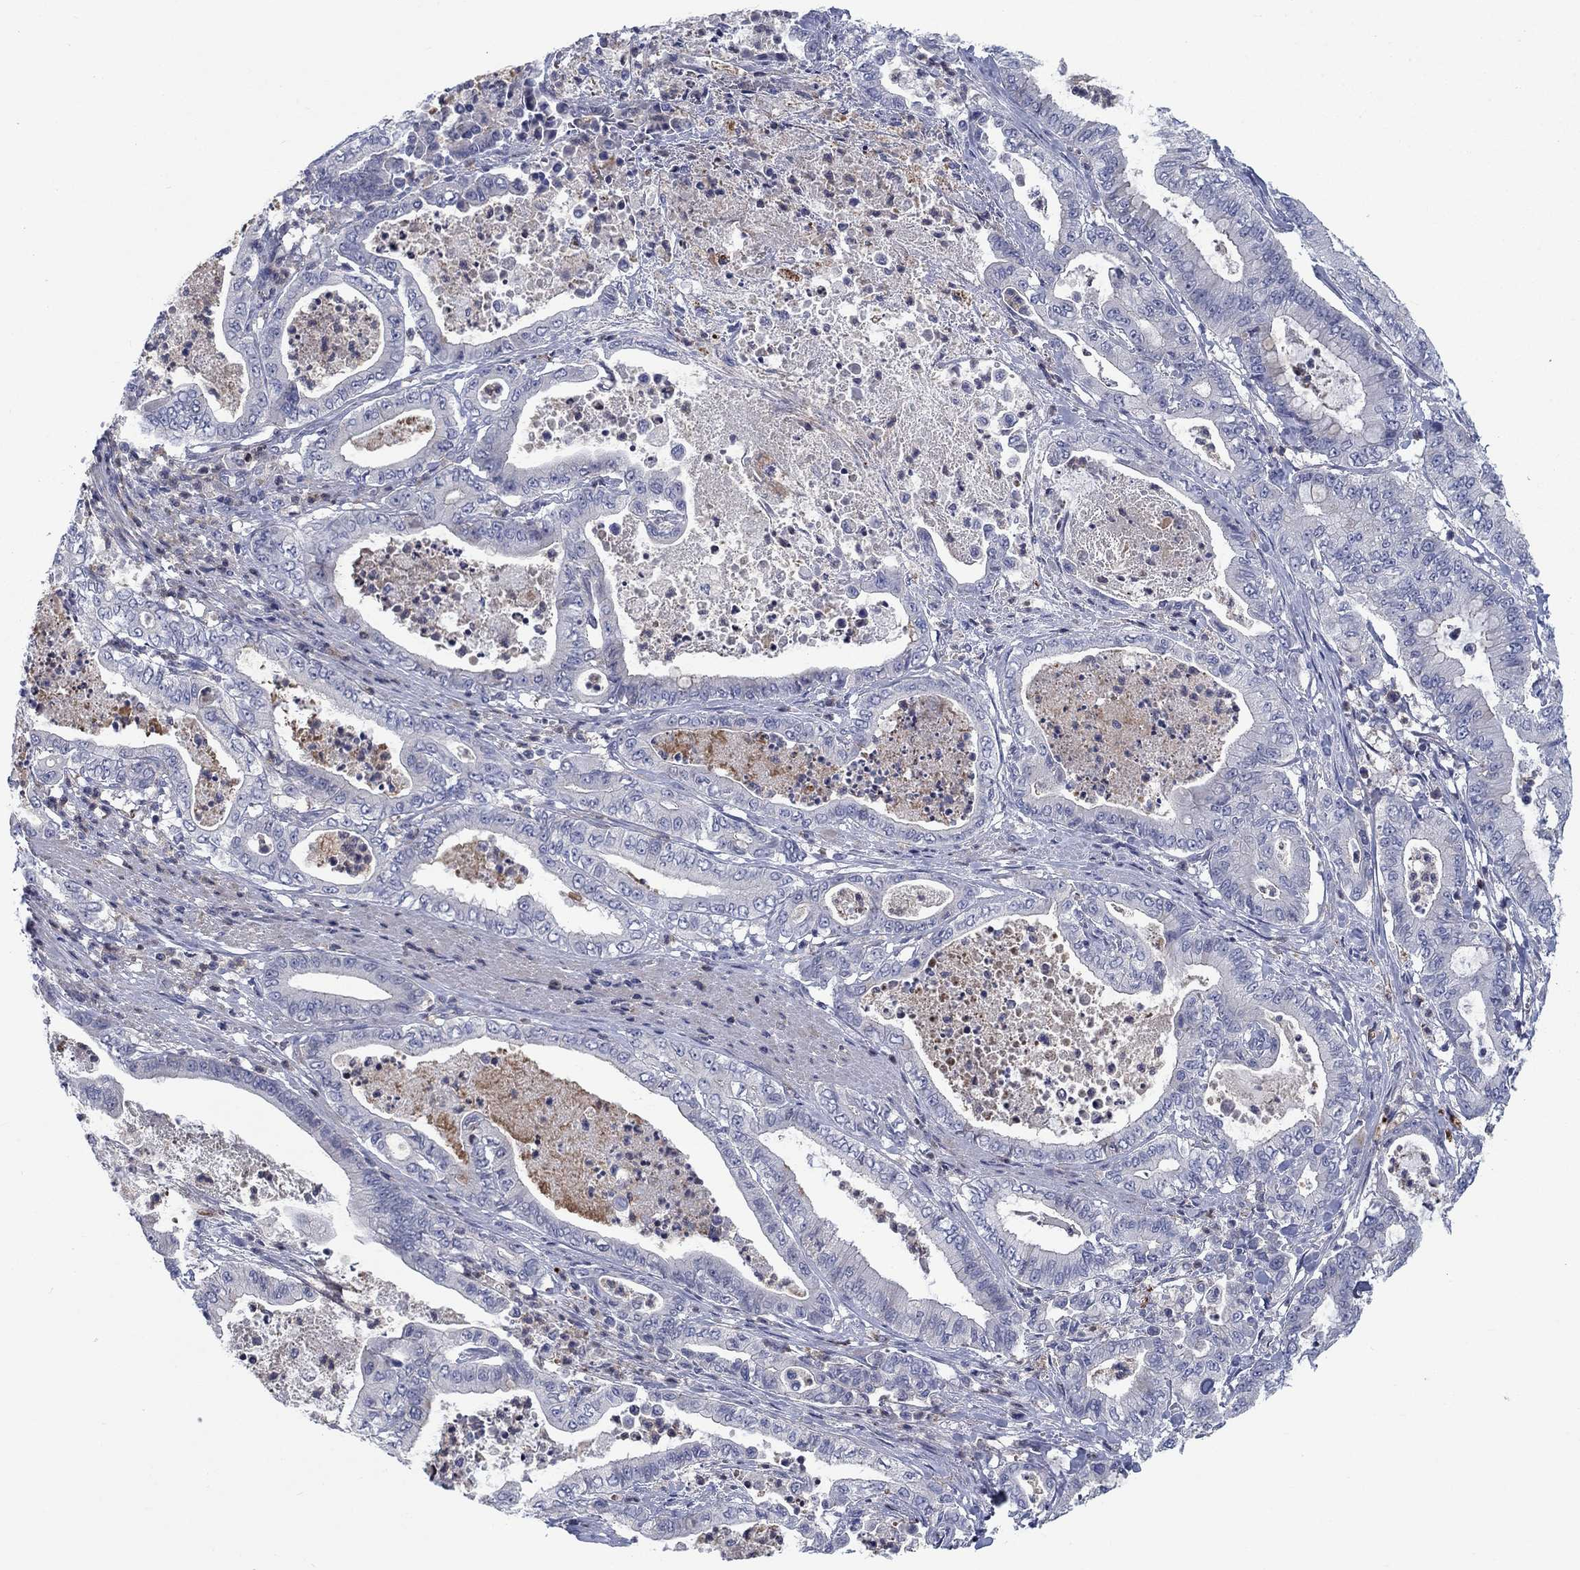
{"staining": {"intensity": "negative", "quantity": "none", "location": "none"}, "tissue": "pancreatic cancer", "cell_type": "Tumor cells", "image_type": "cancer", "snomed": [{"axis": "morphology", "description": "Adenocarcinoma, NOS"}, {"axis": "topography", "description": "Pancreas"}], "caption": "An immunohistochemistry (IHC) micrograph of pancreatic adenocarcinoma is shown. There is no staining in tumor cells of pancreatic adenocarcinoma. (Immunohistochemistry (ihc), brightfield microscopy, high magnification).", "gene": "KIF15", "patient": {"sex": "male", "age": 71}}